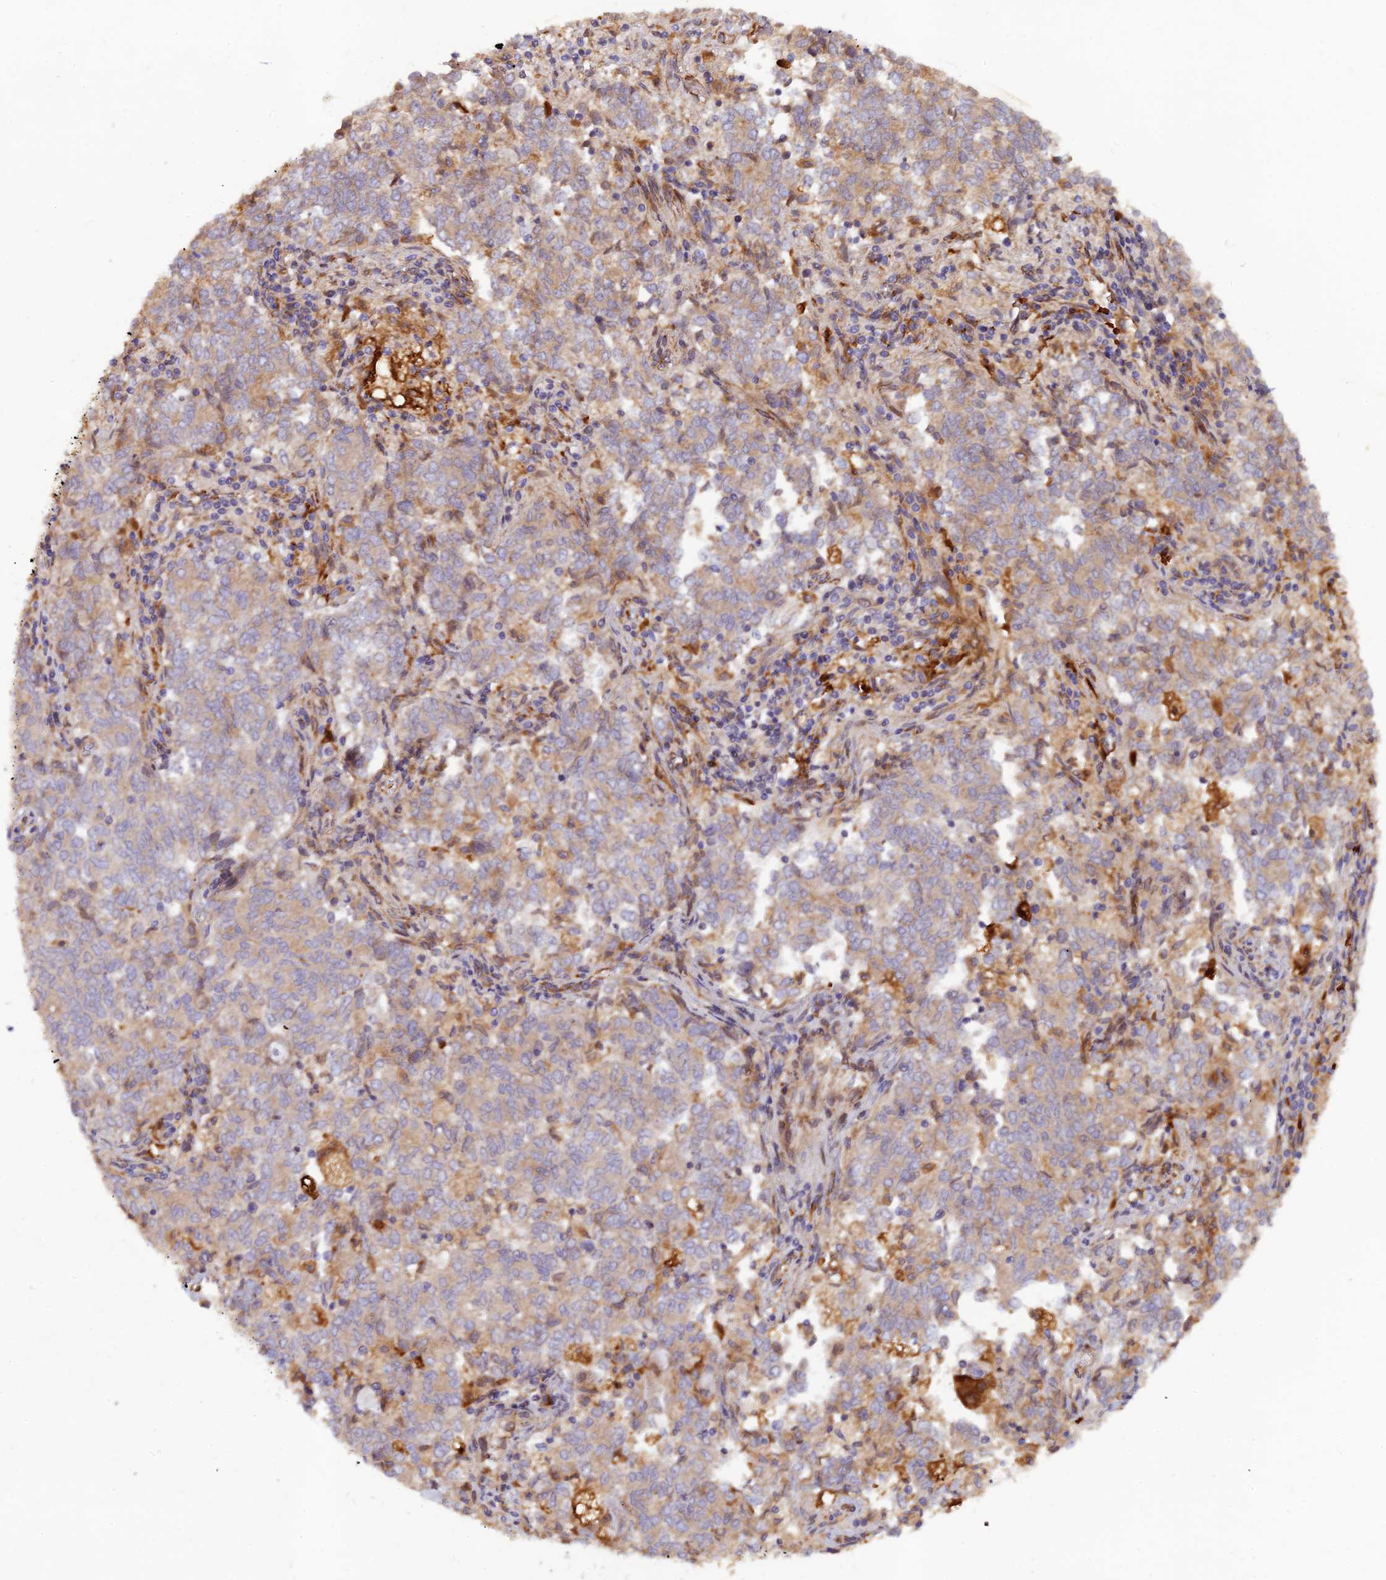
{"staining": {"intensity": "weak", "quantity": "25%-75%", "location": "cytoplasmic/membranous"}, "tissue": "endometrial cancer", "cell_type": "Tumor cells", "image_type": "cancer", "snomed": [{"axis": "morphology", "description": "Adenocarcinoma, NOS"}, {"axis": "topography", "description": "Endometrium"}], "caption": "Endometrial cancer stained with immunohistochemistry exhibits weak cytoplasmic/membranous staining in about 25%-75% of tumor cells. The protein is stained brown, and the nuclei are stained in blue (DAB IHC with brightfield microscopy, high magnification).", "gene": "GMCL1", "patient": {"sex": "female", "age": 80}}